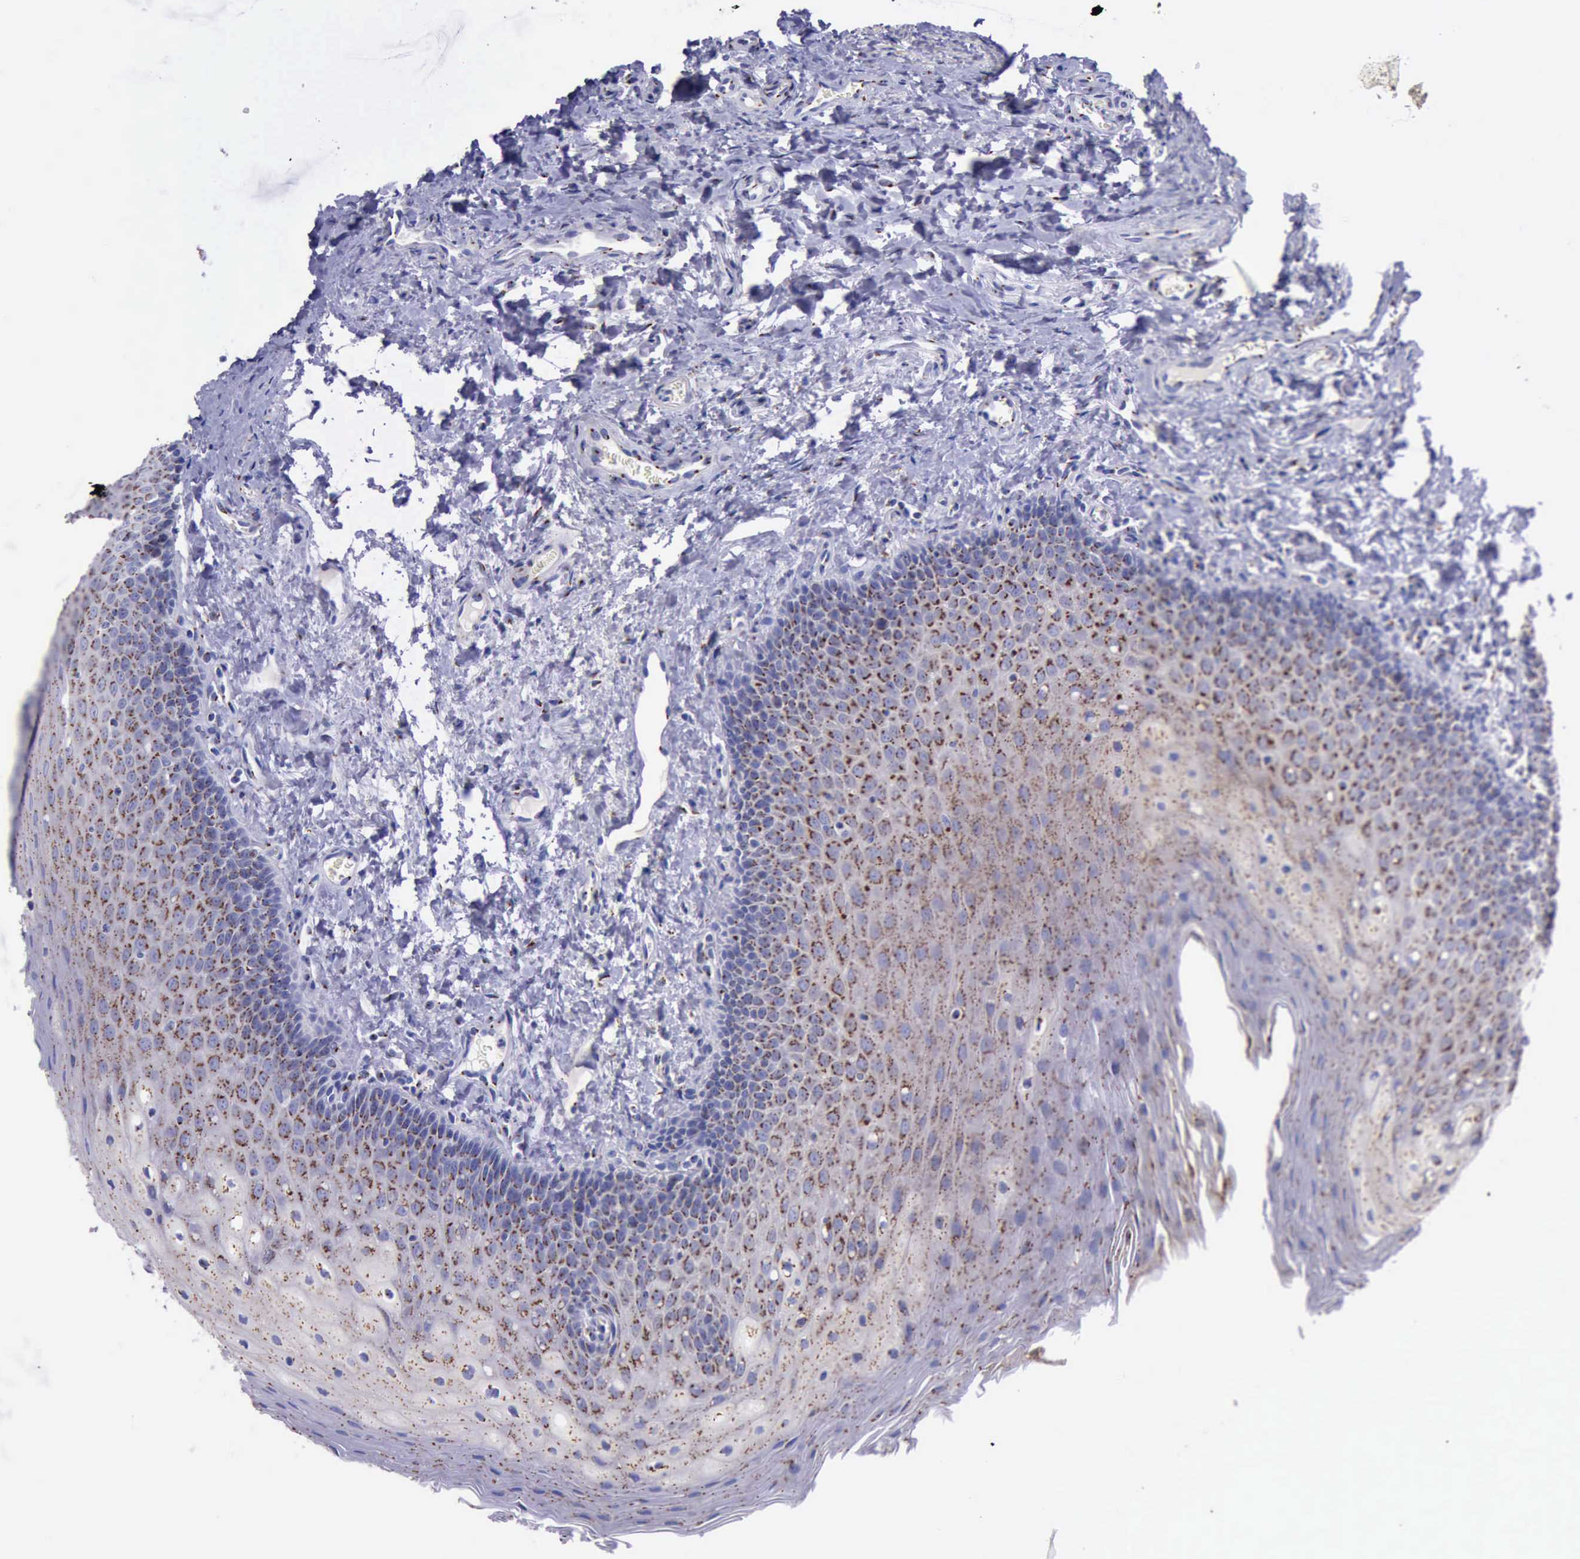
{"staining": {"intensity": "strong", "quantity": "25%-75%", "location": "cytoplasmic/membranous"}, "tissue": "oral mucosa", "cell_type": "Squamous epithelial cells", "image_type": "normal", "snomed": [{"axis": "morphology", "description": "Normal tissue, NOS"}, {"axis": "topography", "description": "Oral tissue"}], "caption": "Oral mucosa was stained to show a protein in brown. There is high levels of strong cytoplasmic/membranous staining in approximately 25%-75% of squamous epithelial cells. Nuclei are stained in blue.", "gene": "GOLGA5", "patient": {"sex": "male", "age": 20}}